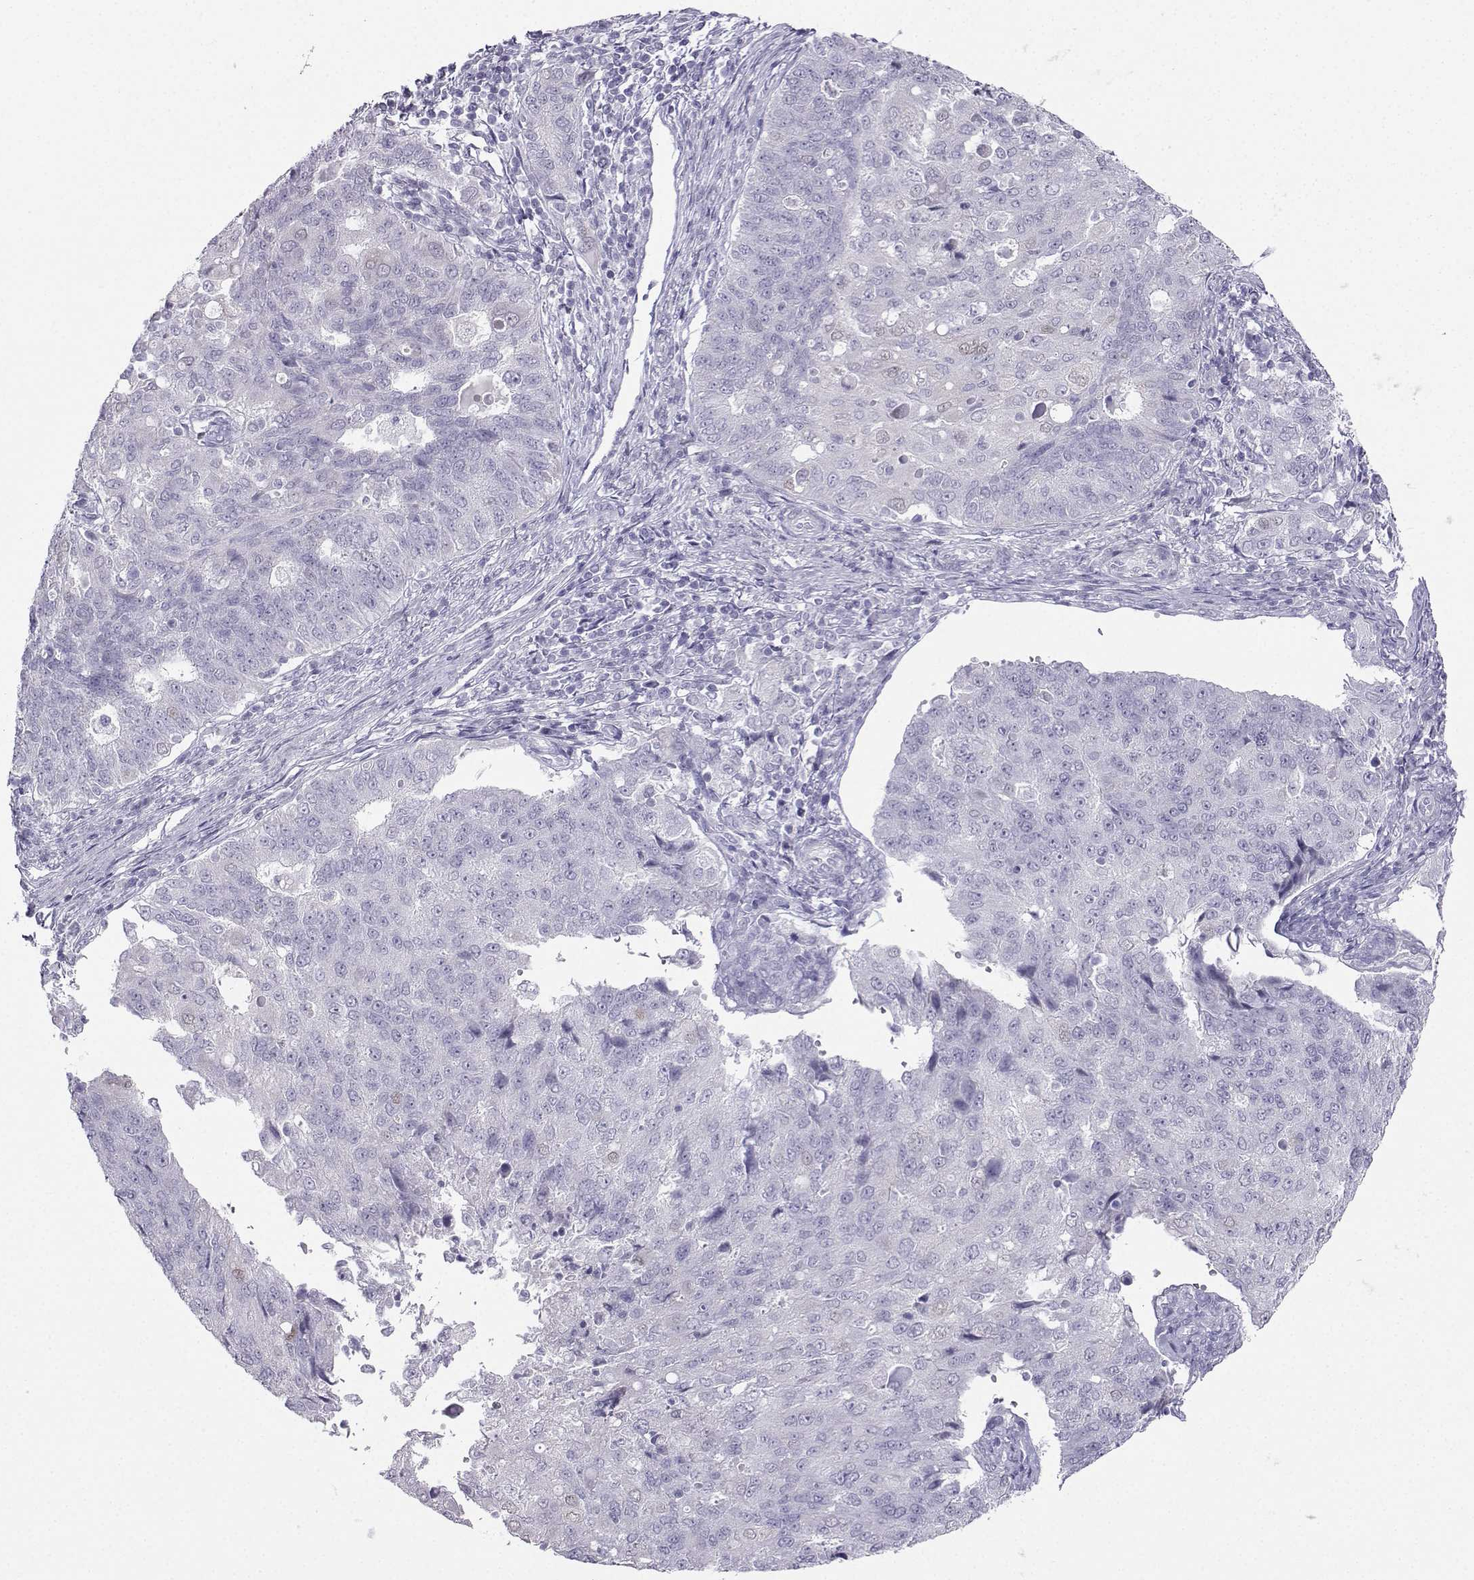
{"staining": {"intensity": "negative", "quantity": "none", "location": "none"}, "tissue": "endometrial cancer", "cell_type": "Tumor cells", "image_type": "cancer", "snomed": [{"axis": "morphology", "description": "Adenocarcinoma, NOS"}, {"axis": "topography", "description": "Endometrium"}], "caption": "An immunohistochemistry (IHC) image of adenocarcinoma (endometrial) is shown. There is no staining in tumor cells of adenocarcinoma (endometrial). (Brightfield microscopy of DAB IHC at high magnification).", "gene": "KIF17", "patient": {"sex": "female", "age": 43}}